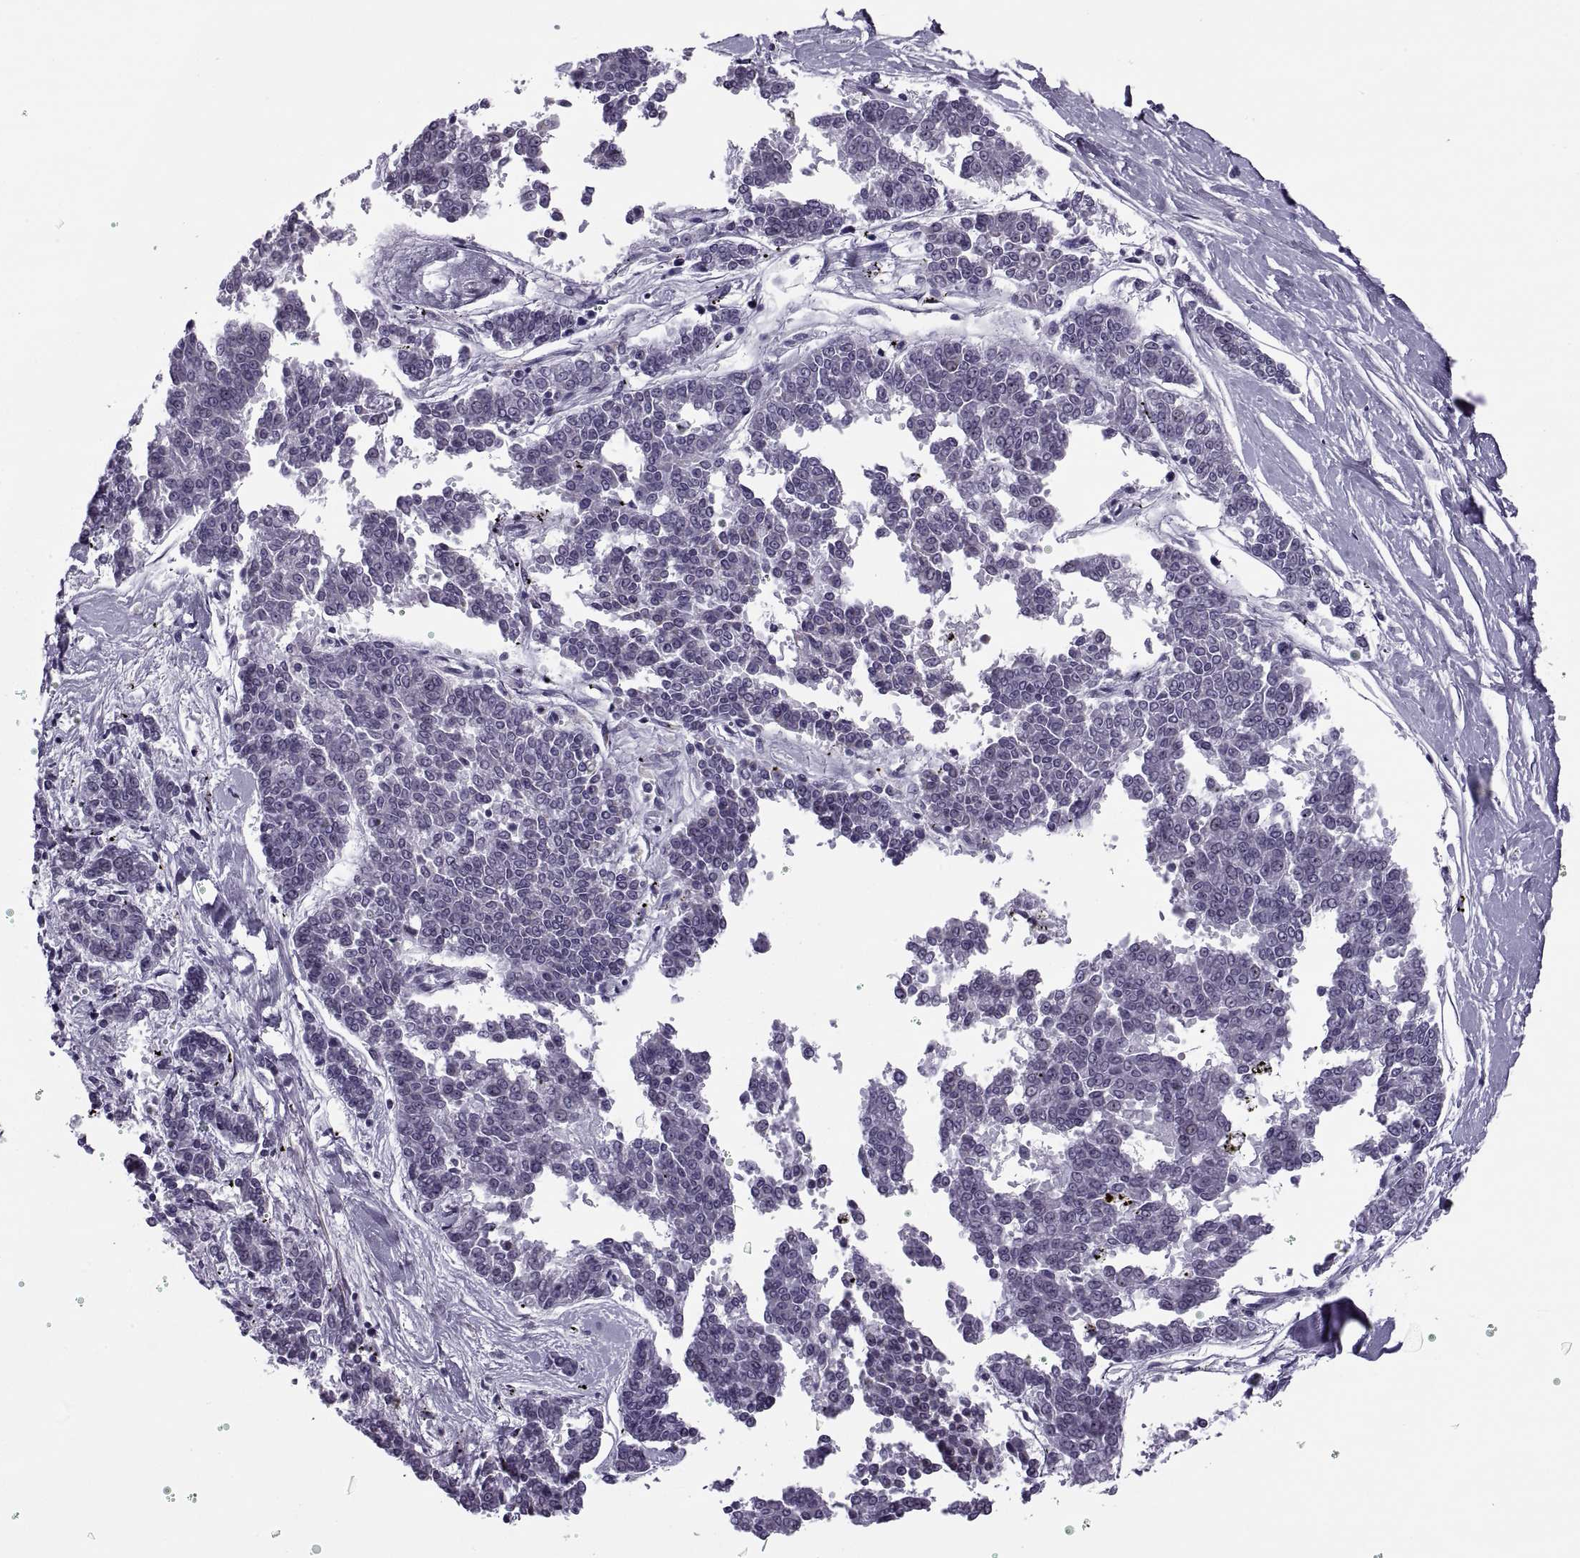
{"staining": {"intensity": "negative", "quantity": "none", "location": "none"}, "tissue": "melanoma", "cell_type": "Tumor cells", "image_type": "cancer", "snomed": [{"axis": "morphology", "description": "Malignant melanoma, NOS"}, {"axis": "topography", "description": "Skin"}], "caption": "The immunohistochemistry (IHC) photomicrograph has no significant positivity in tumor cells of malignant melanoma tissue.", "gene": "TBC1D3G", "patient": {"sex": "female", "age": 72}}